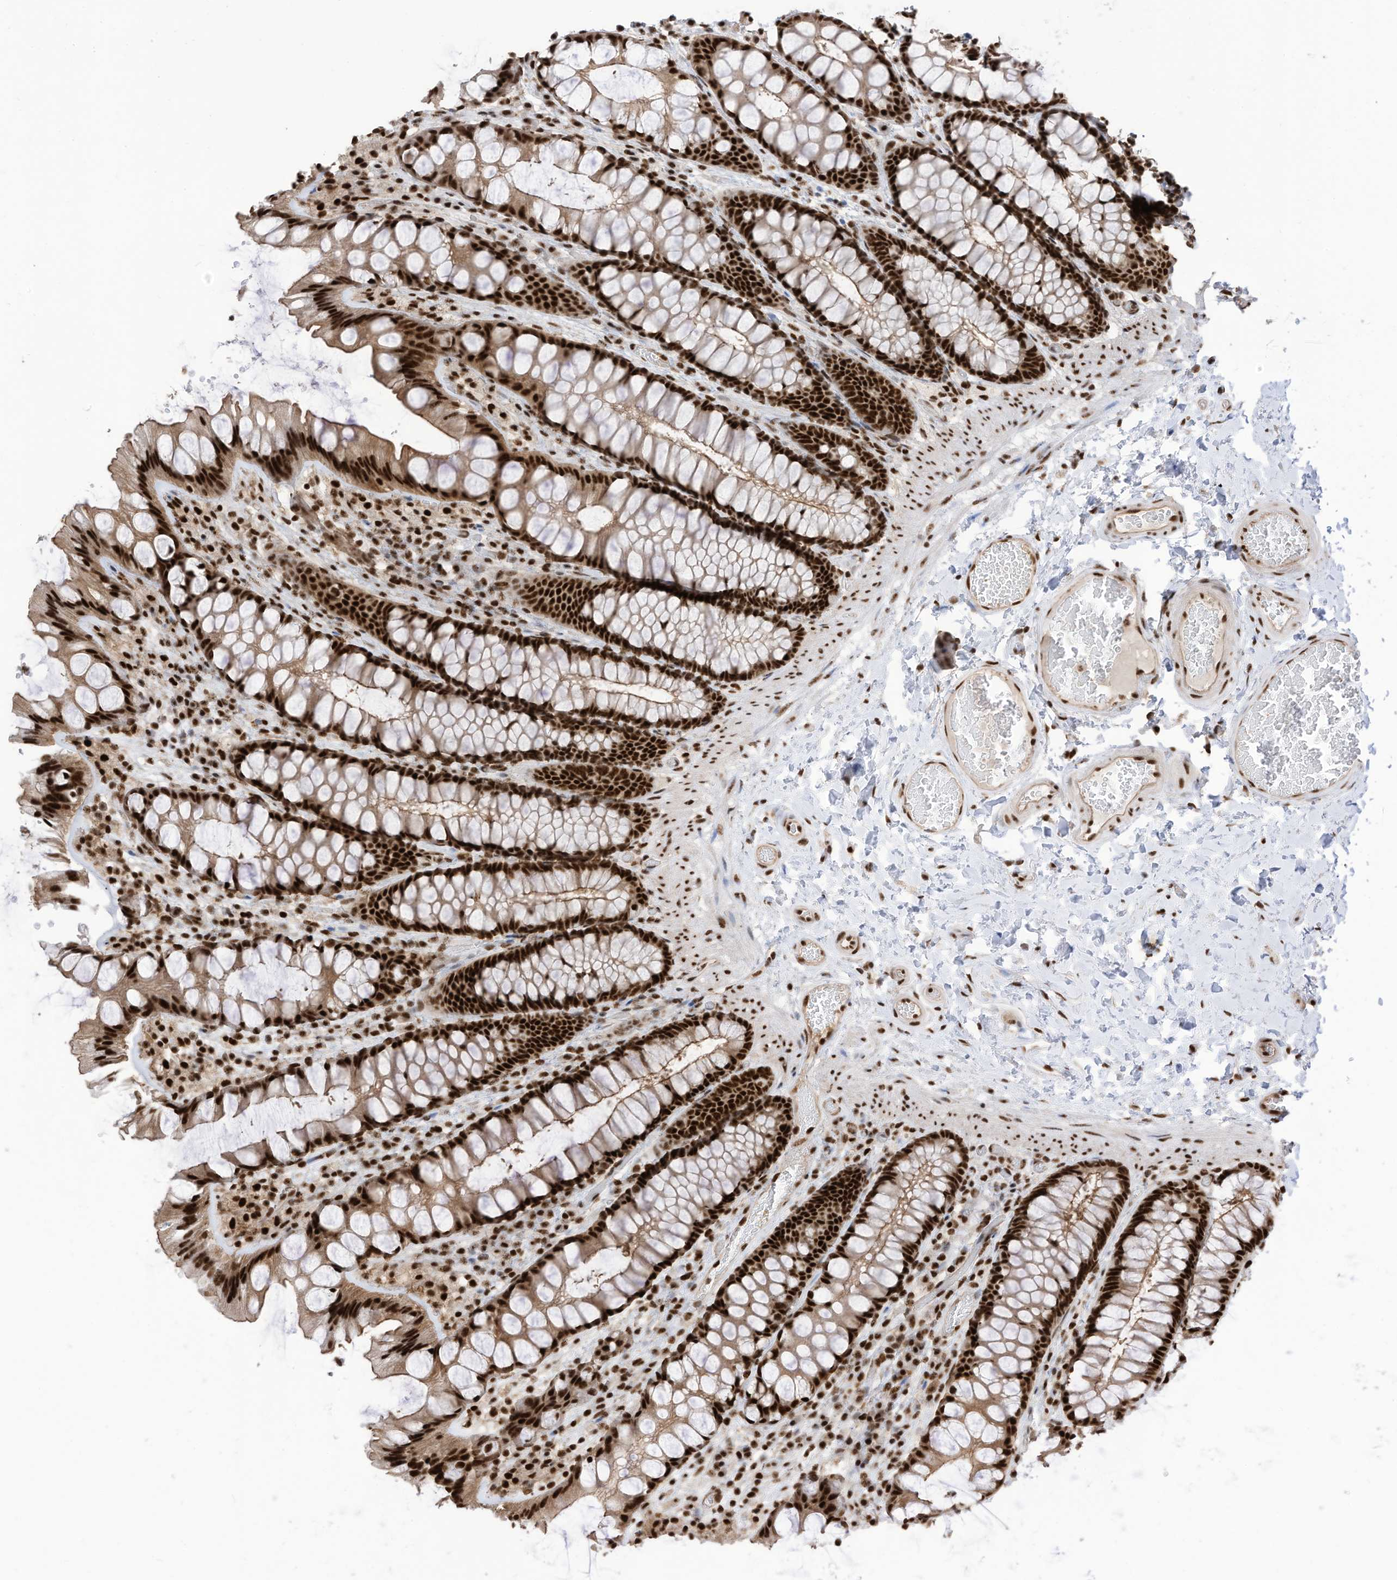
{"staining": {"intensity": "strong", "quantity": ">75%", "location": "nuclear"}, "tissue": "colon", "cell_type": "Endothelial cells", "image_type": "normal", "snomed": [{"axis": "morphology", "description": "Normal tissue, NOS"}, {"axis": "topography", "description": "Colon"}], "caption": "Benign colon reveals strong nuclear positivity in approximately >75% of endothelial cells (IHC, brightfield microscopy, high magnification)..", "gene": "SF3A3", "patient": {"sex": "male", "age": 47}}